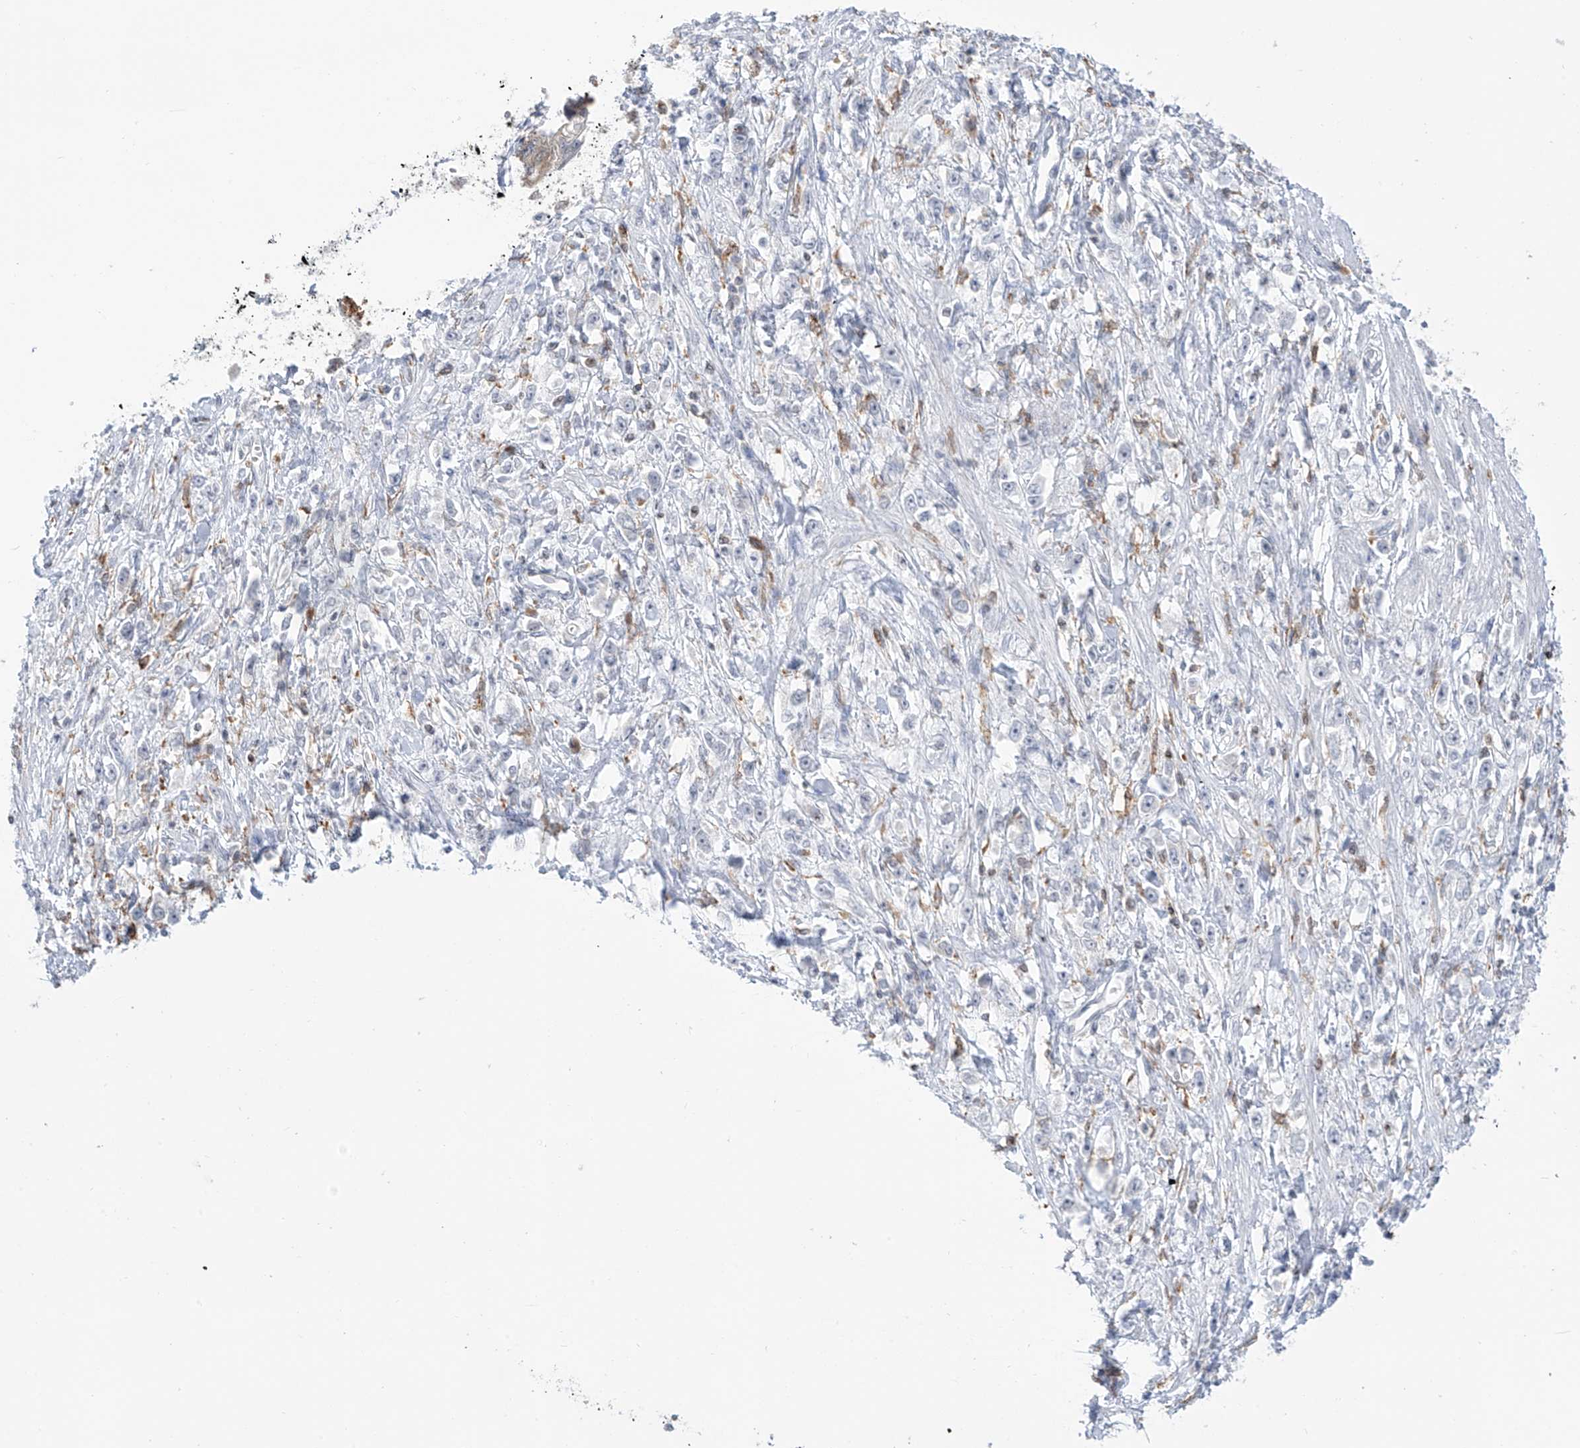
{"staining": {"intensity": "negative", "quantity": "none", "location": "none"}, "tissue": "stomach cancer", "cell_type": "Tumor cells", "image_type": "cancer", "snomed": [{"axis": "morphology", "description": "Adenocarcinoma, NOS"}, {"axis": "topography", "description": "Stomach"}], "caption": "The photomicrograph exhibits no significant staining in tumor cells of stomach cancer (adenocarcinoma).", "gene": "TBXAS1", "patient": {"sex": "female", "age": 59}}